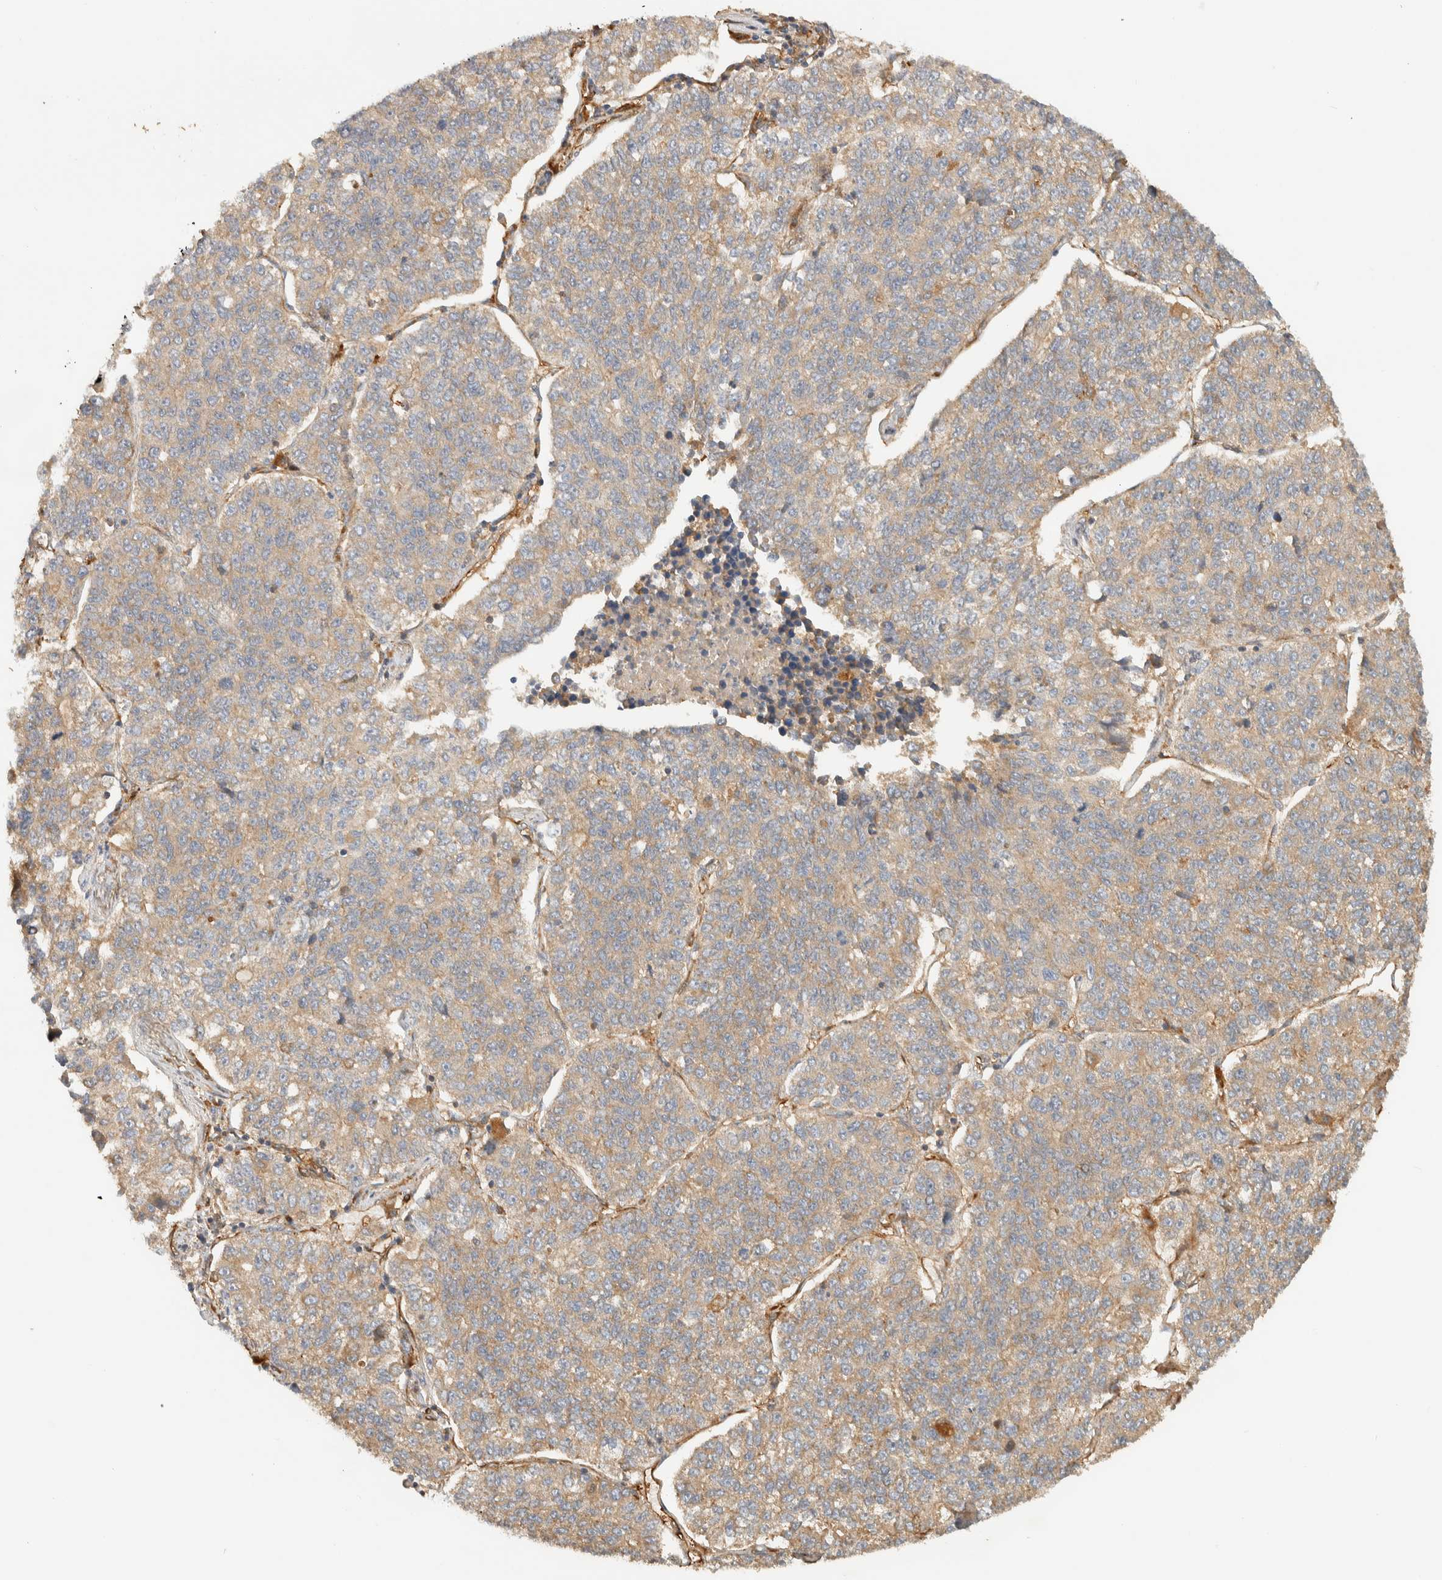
{"staining": {"intensity": "weak", "quantity": "25%-75%", "location": "cytoplasmic/membranous"}, "tissue": "lung cancer", "cell_type": "Tumor cells", "image_type": "cancer", "snomed": [{"axis": "morphology", "description": "Adenocarcinoma, NOS"}, {"axis": "topography", "description": "Lung"}], "caption": "A histopathology image showing weak cytoplasmic/membranous positivity in about 25%-75% of tumor cells in adenocarcinoma (lung), as visualized by brown immunohistochemical staining.", "gene": "TMEM192", "patient": {"sex": "male", "age": 49}}